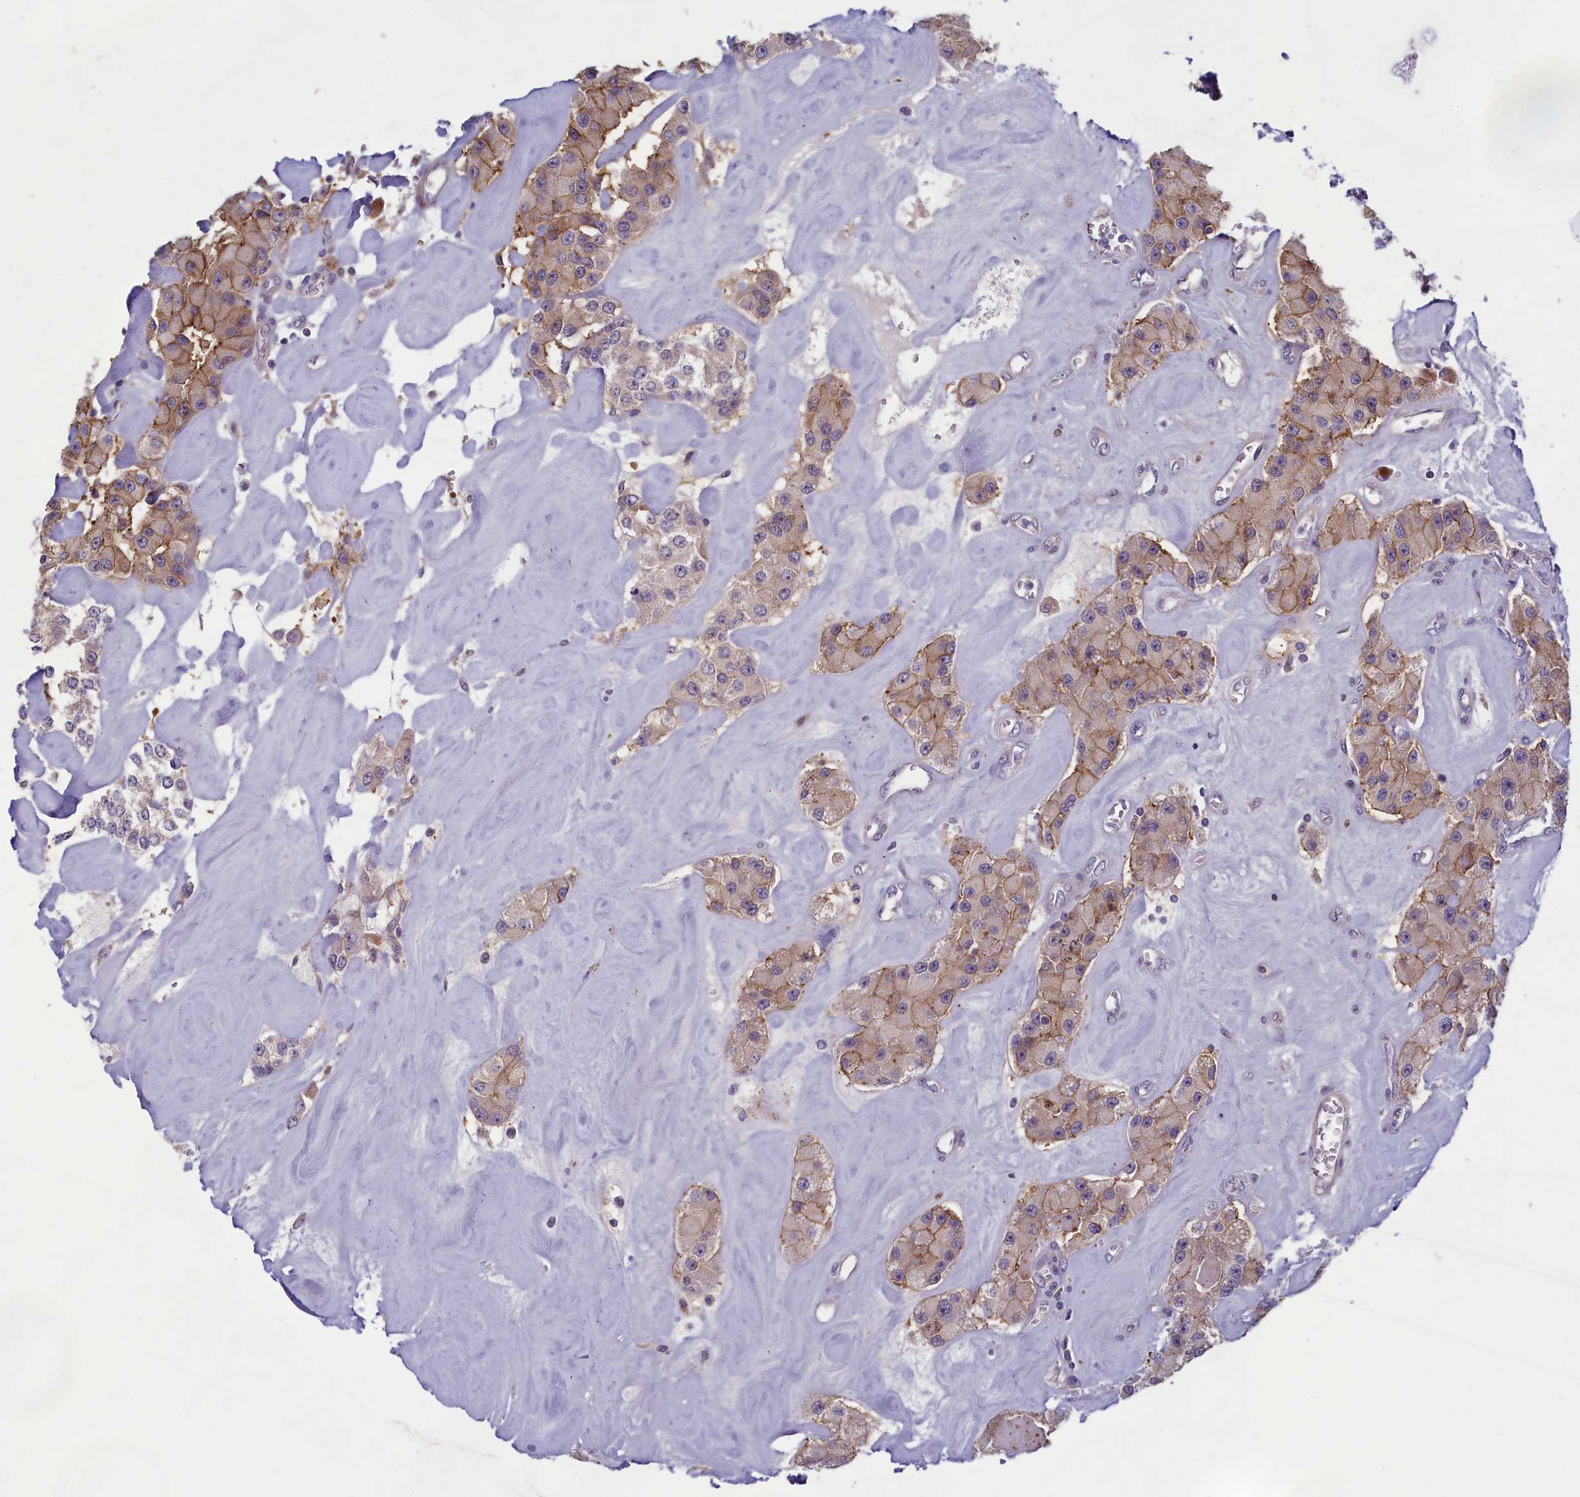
{"staining": {"intensity": "moderate", "quantity": "25%-75%", "location": "cytoplasmic/membranous"}, "tissue": "carcinoid", "cell_type": "Tumor cells", "image_type": "cancer", "snomed": [{"axis": "morphology", "description": "Carcinoid, malignant, NOS"}, {"axis": "topography", "description": "Pancreas"}], "caption": "Moderate cytoplasmic/membranous staining is identified in about 25%-75% of tumor cells in carcinoid.", "gene": "HECA", "patient": {"sex": "male", "age": 41}}